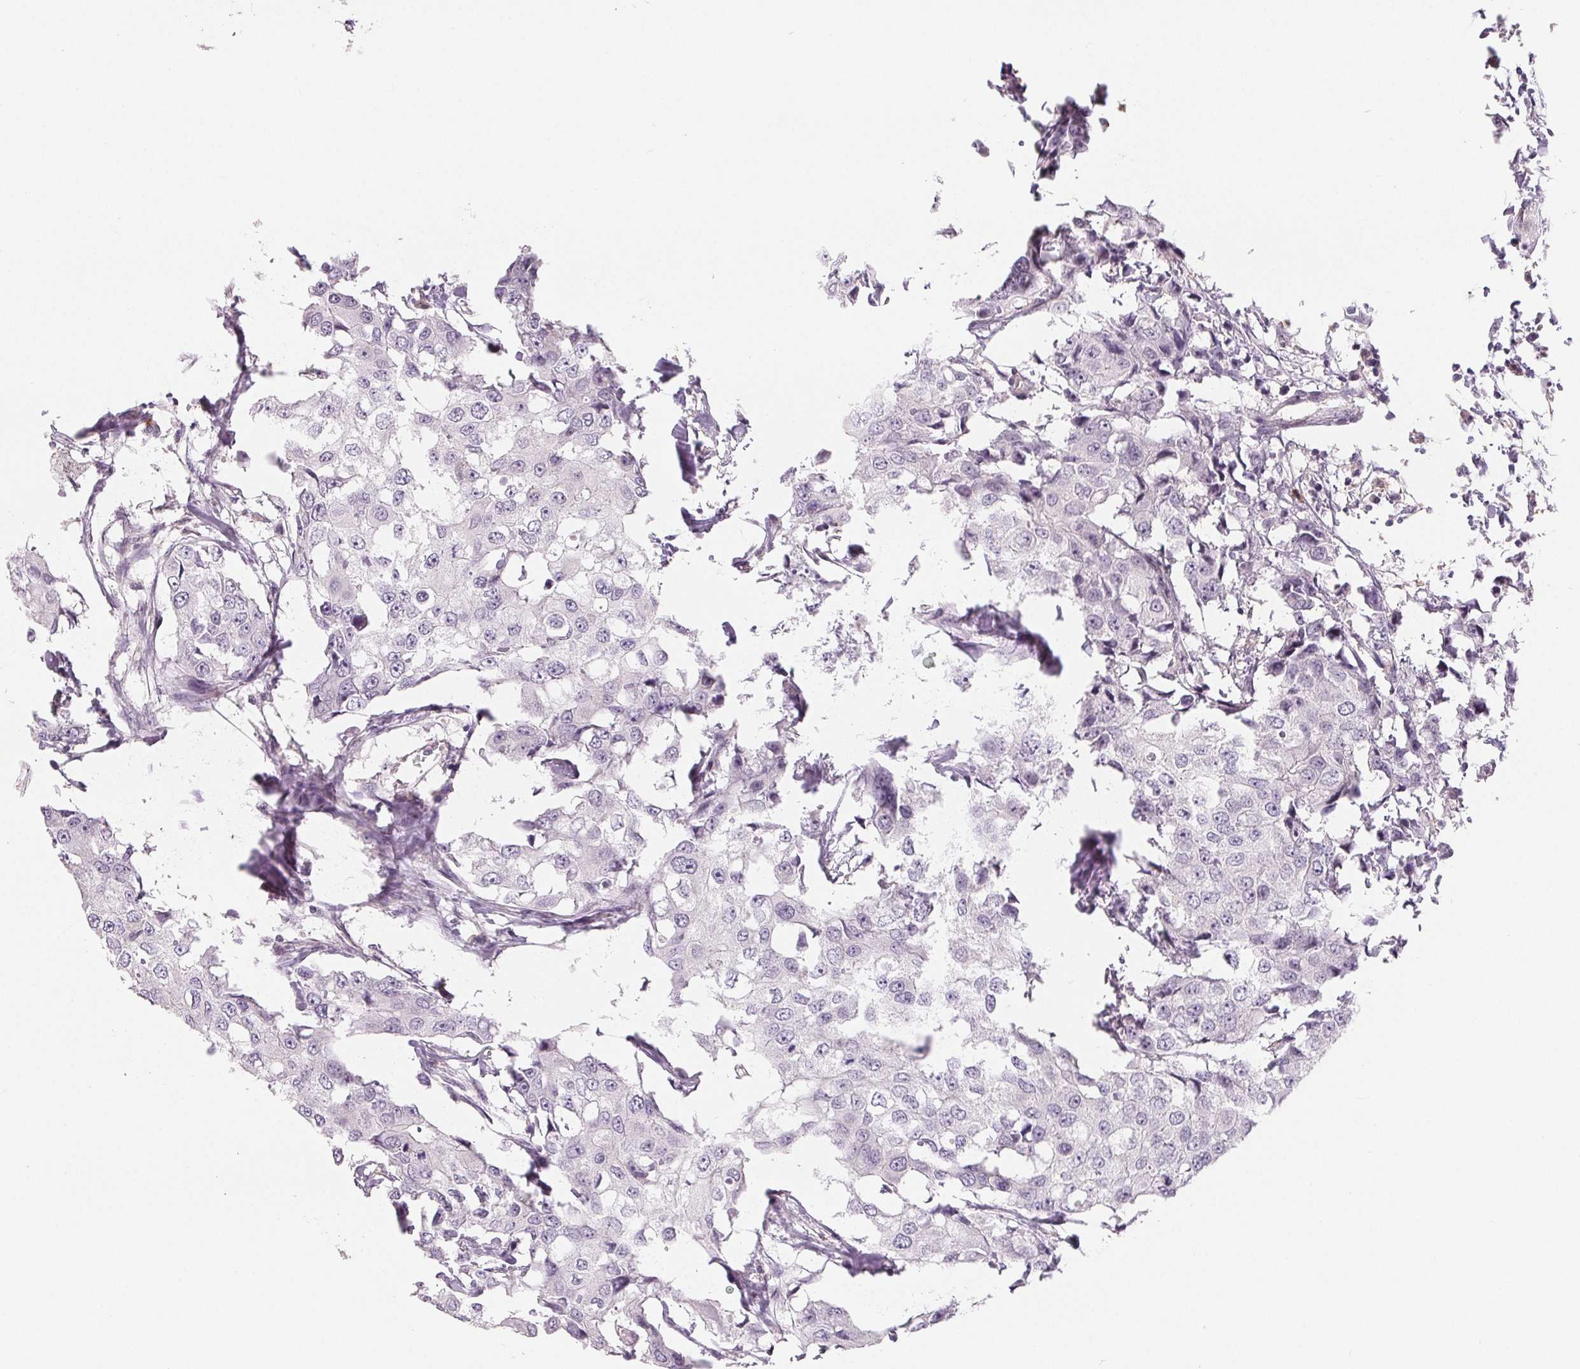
{"staining": {"intensity": "negative", "quantity": "none", "location": "none"}, "tissue": "breast cancer", "cell_type": "Tumor cells", "image_type": "cancer", "snomed": [{"axis": "morphology", "description": "Duct carcinoma"}, {"axis": "topography", "description": "Breast"}], "caption": "Immunohistochemistry photomicrograph of infiltrating ductal carcinoma (breast) stained for a protein (brown), which demonstrates no expression in tumor cells.", "gene": "CFC1", "patient": {"sex": "female", "age": 27}}